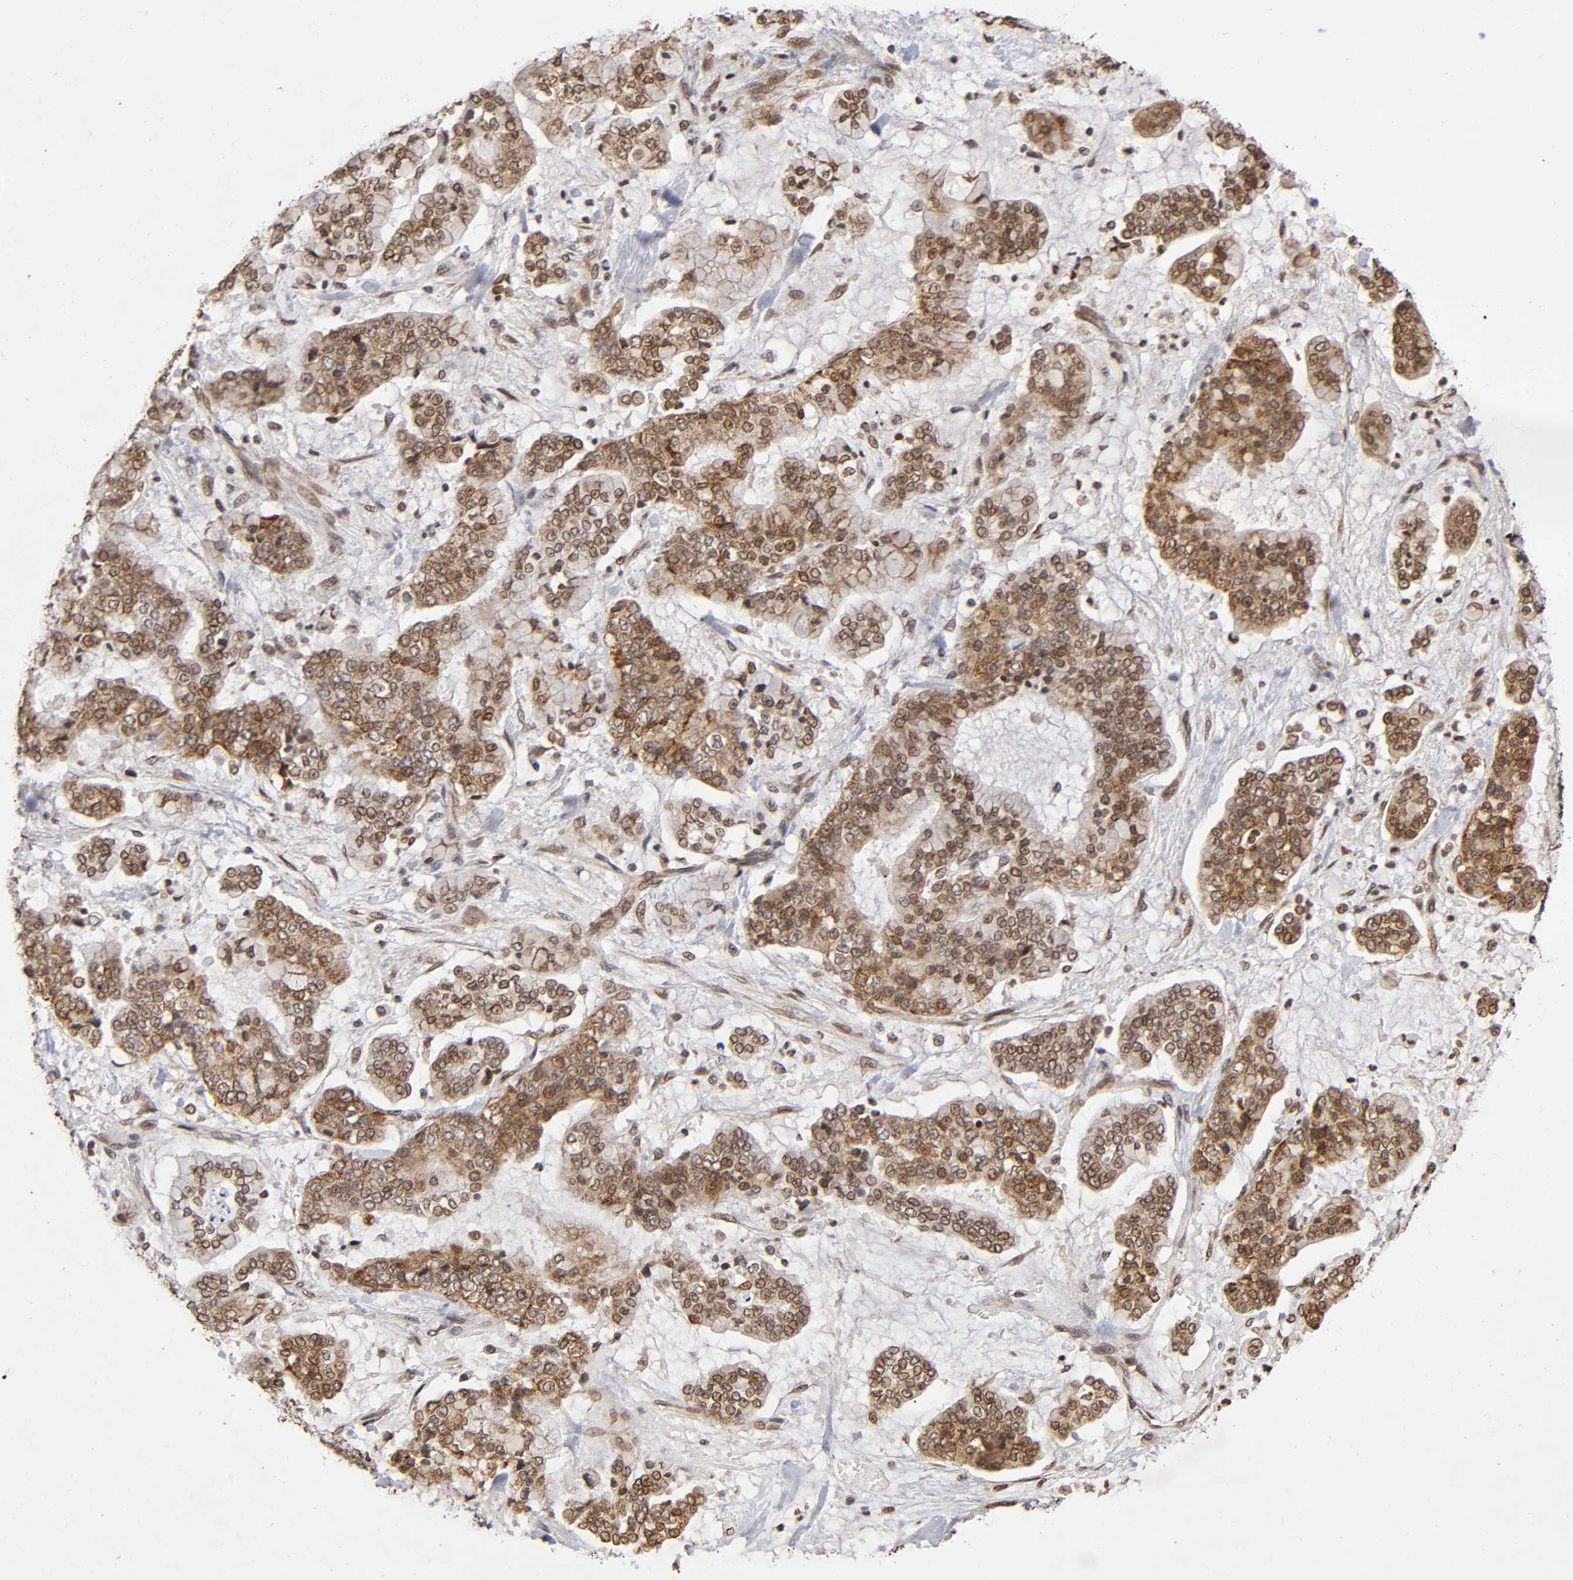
{"staining": {"intensity": "weak", "quantity": ">75%", "location": "cytoplasmic/membranous,nuclear"}, "tissue": "stomach cancer", "cell_type": "Tumor cells", "image_type": "cancer", "snomed": [{"axis": "morphology", "description": "Normal tissue, NOS"}, {"axis": "morphology", "description": "Adenocarcinoma, NOS"}, {"axis": "topography", "description": "Stomach, upper"}, {"axis": "topography", "description": "Stomach"}], "caption": "Protein staining shows weak cytoplasmic/membranous and nuclear positivity in about >75% of tumor cells in stomach adenocarcinoma. The staining is performed using DAB (3,3'-diaminobenzidine) brown chromogen to label protein expression. The nuclei are counter-stained blue using hematoxylin.", "gene": "MLLT6", "patient": {"sex": "male", "age": 76}}